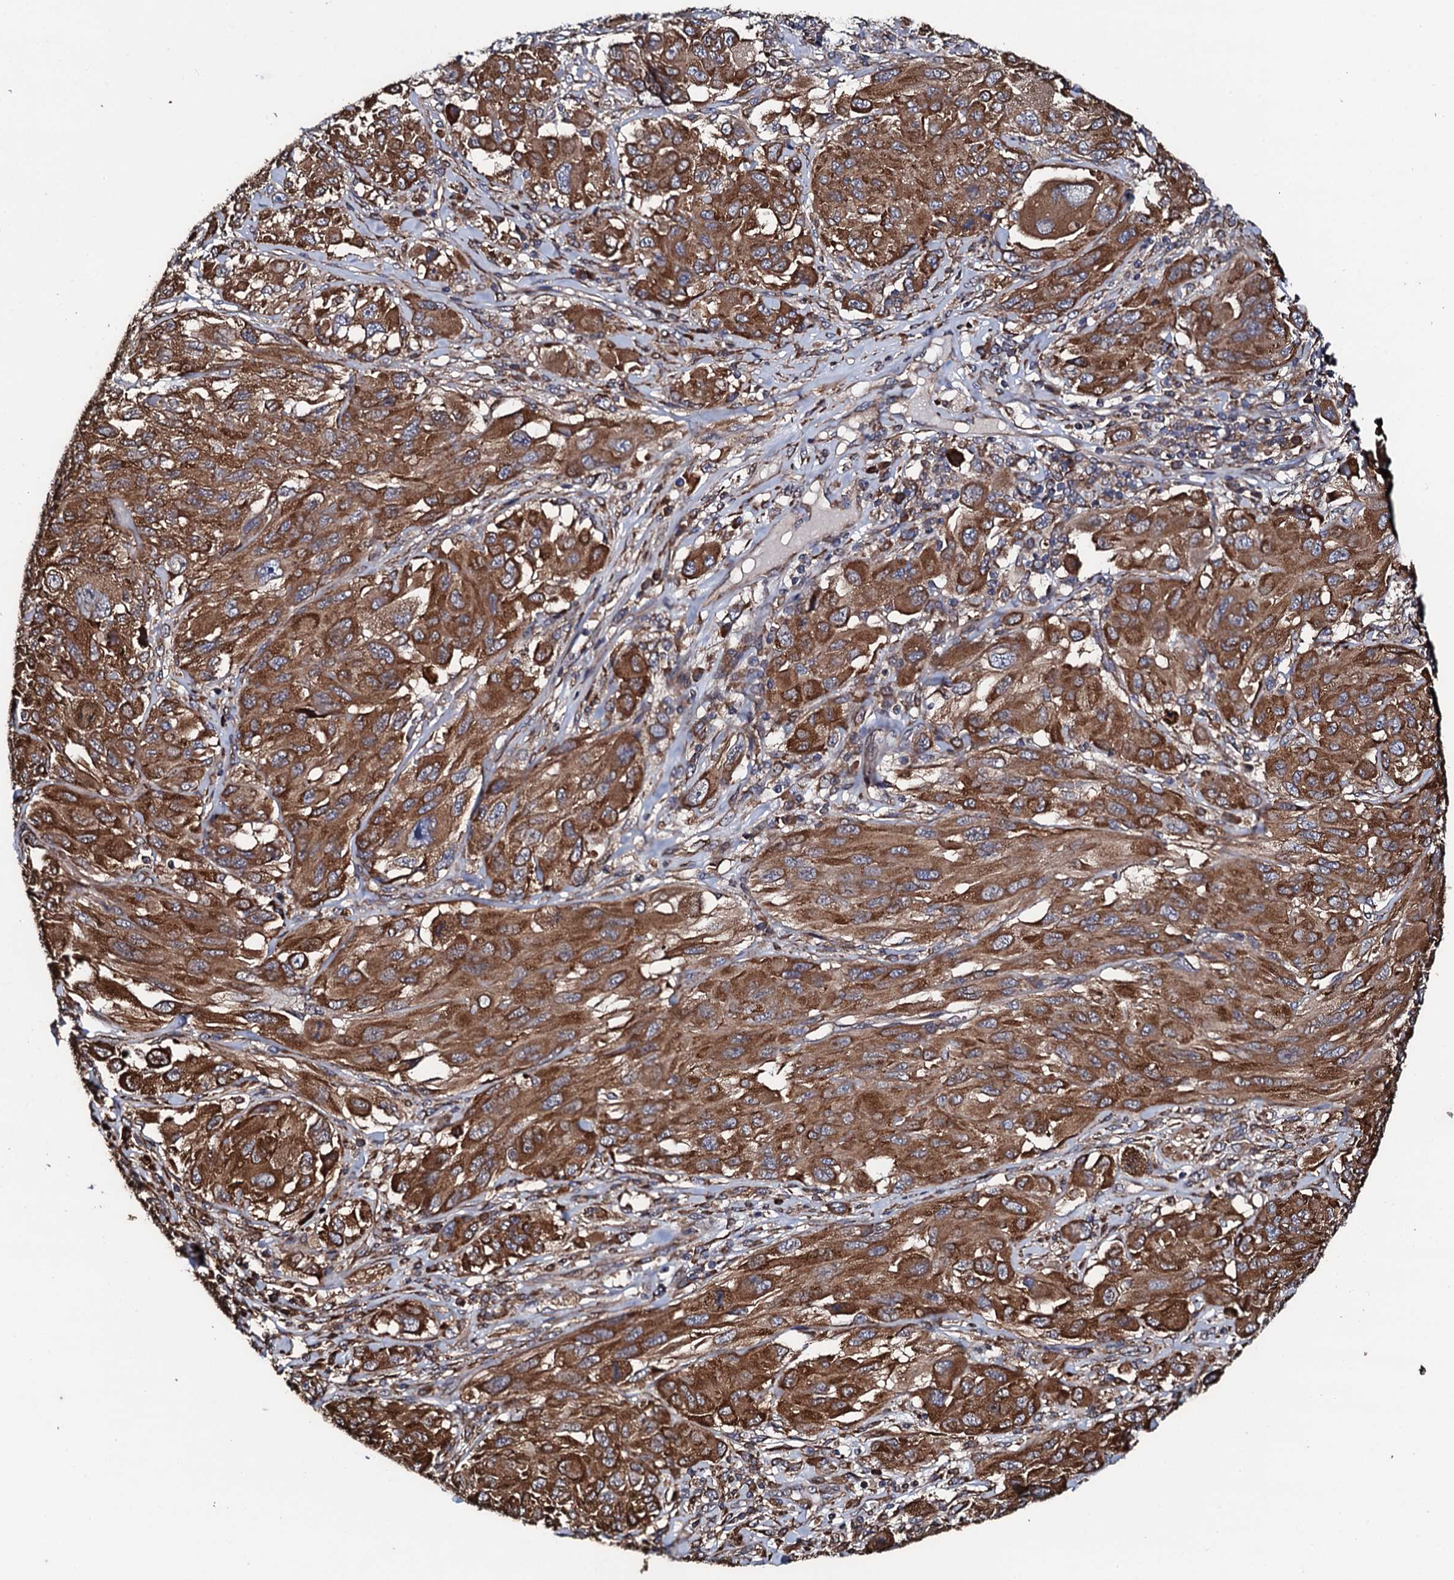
{"staining": {"intensity": "strong", "quantity": ">75%", "location": "cytoplasmic/membranous"}, "tissue": "melanoma", "cell_type": "Tumor cells", "image_type": "cancer", "snomed": [{"axis": "morphology", "description": "Malignant melanoma, NOS"}, {"axis": "topography", "description": "Skin"}], "caption": "IHC staining of melanoma, which exhibits high levels of strong cytoplasmic/membranous expression in approximately >75% of tumor cells indicating strong cytoplasmic/membranous protein positivity. The staining was performed using DAB (3,3'-diaminobenzidine) (brown) for protein detection and nuclei were counterstained in hematoxylin (blue).", "gene": "CKAP5", "patient": {"sex": "female", "age": 91}}